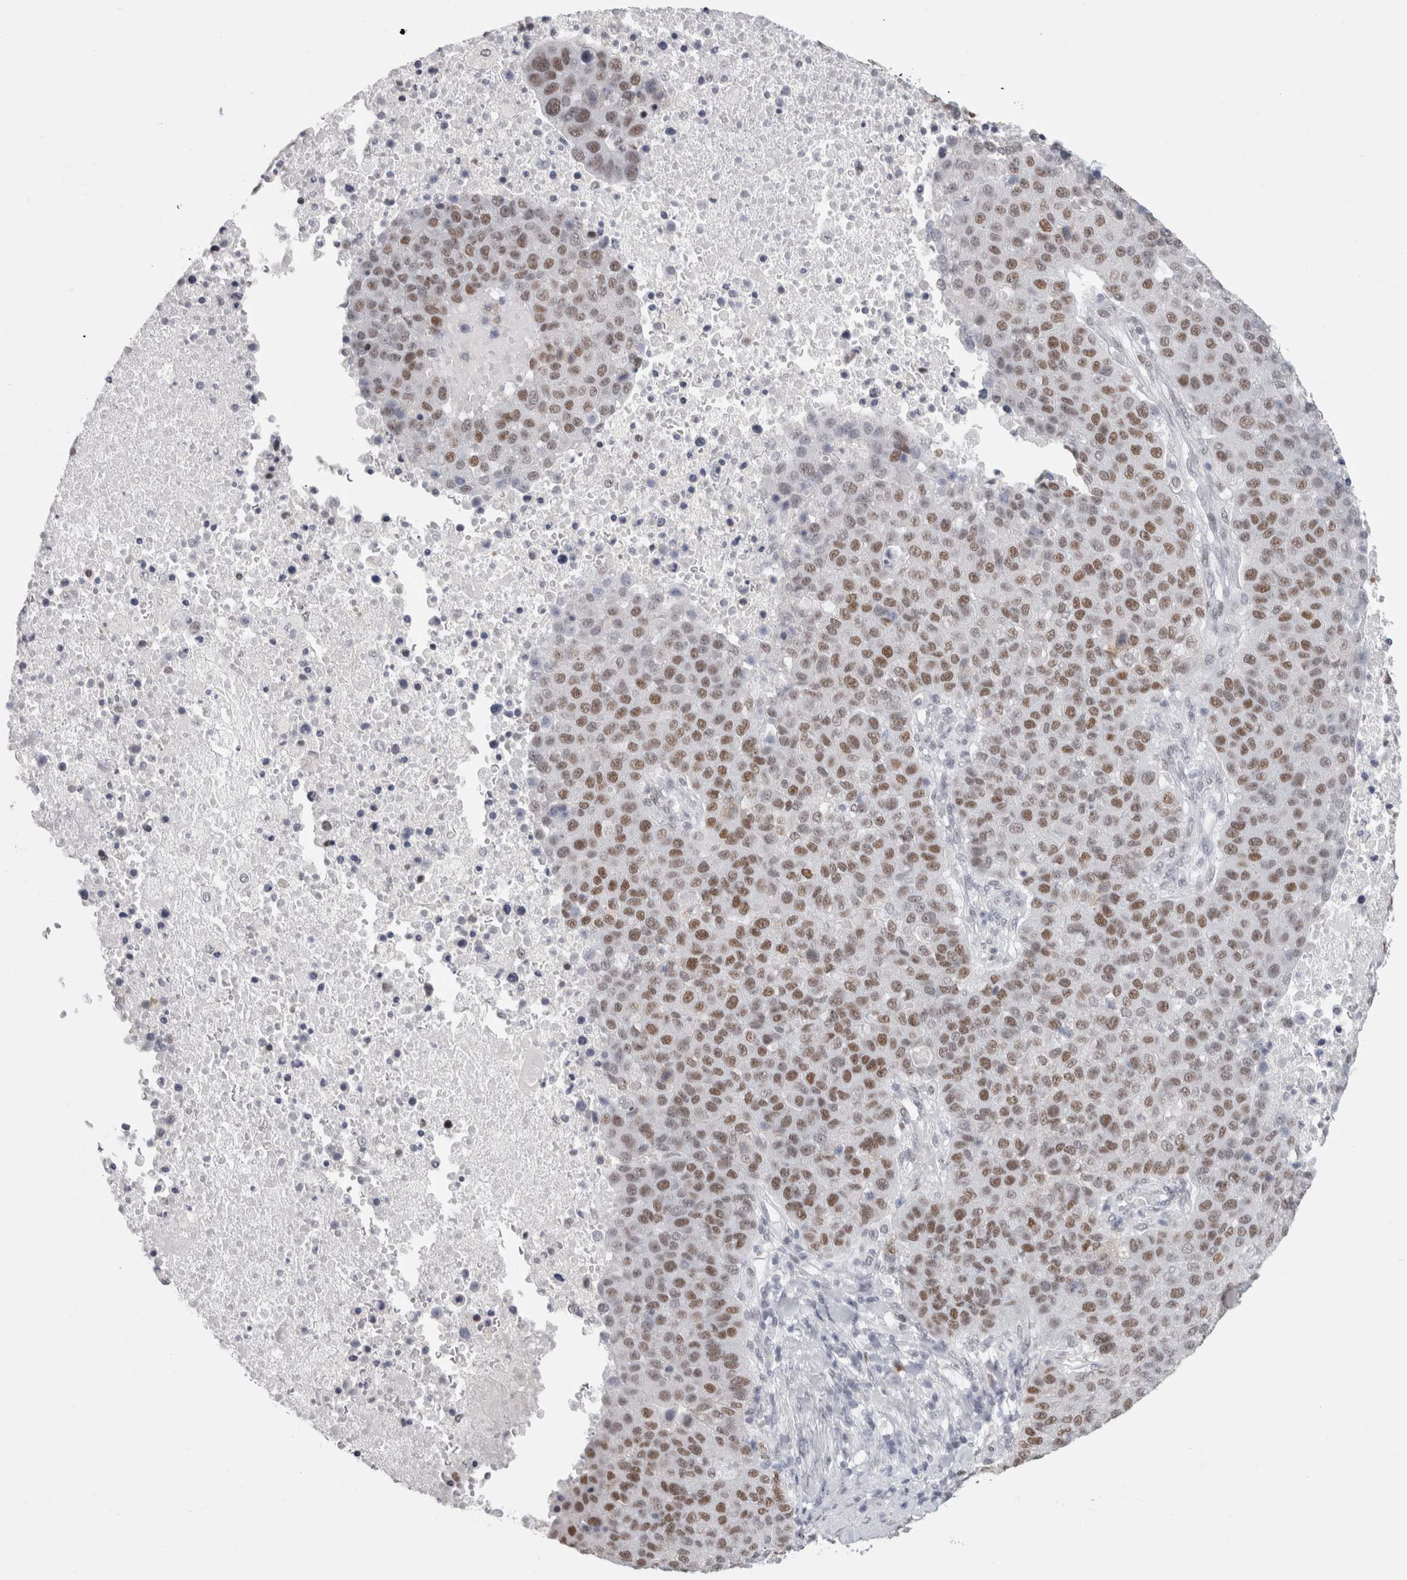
{"staining": {"intensity": "moderate", "quantity": ">75%", "location": "nuclear"}, "tissue": "pancreatic cancer", "cell_type": "Tumor cells", "image_type": "cancer", "snomed": [{"axis": "morphology", "description": "Adenocarcinoma, NOS"}, {"axis": "topography", "description": "Pancreas"}], "caption": "Immunohistochemical staining of pancreatic adenocarcinoma reveals medium levels of moderate nuclear staining in about >75% of tumor cells. (DAB IHC, brown staining for protein, blue staining for nuclei).", "gene": "SMARCC1", "patient": {"sex": "female", "age": 61}}